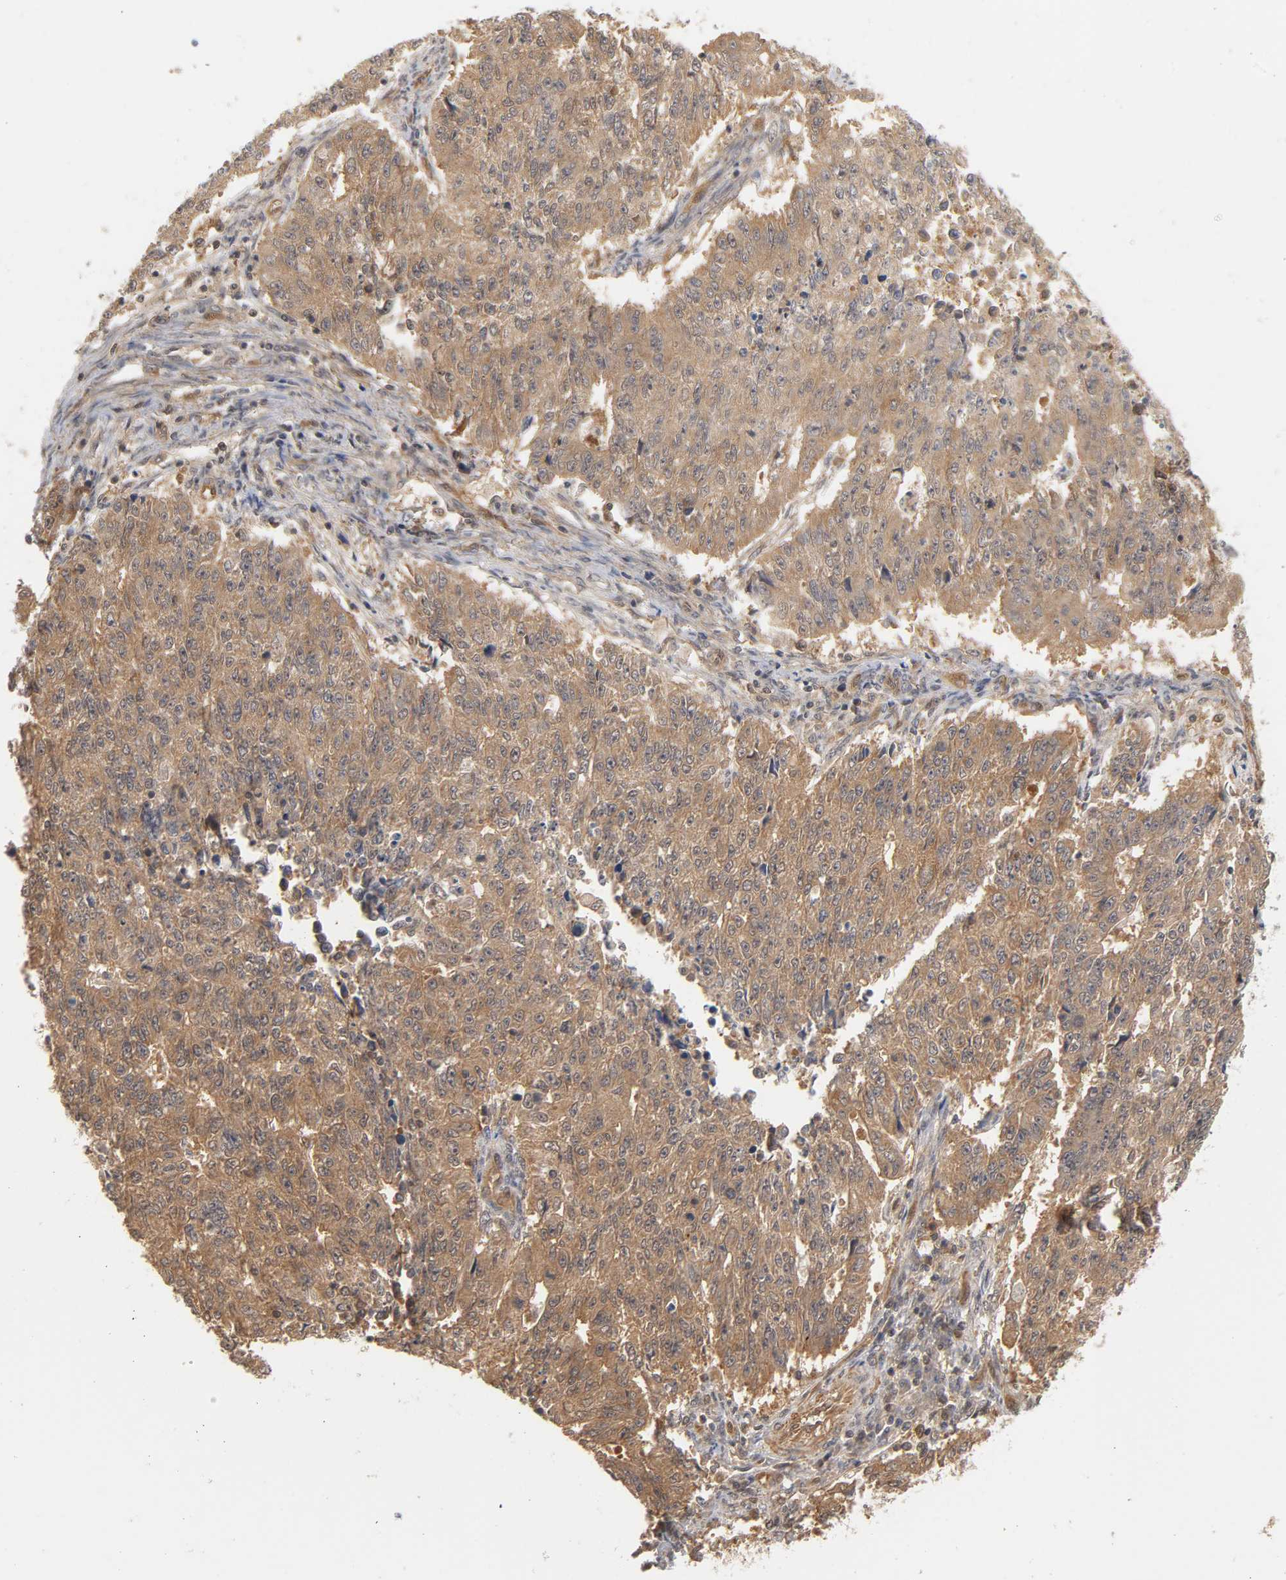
{"staining": {"intensity": "moderate", "quantity": ">75%", "location": "cytoplasmic/membranous"}, "tissue": "endometrial cancer", "cell_type": "Tumor cells", "image_type": "cancer", "snomed": [{"axis": "morphology", "description": "Adenocarcinoma, NOS"}, {"axis": "topography", "description": "Endometrium"}], "caption": "Protein expression analysis of endometrial cancer (adenocarcinoma) reveals moderate cytoplasmic/membranous staining in approximately >75% of tumor cells.", "gene": "CDC37", "patient": {"sex": "female", "age": 42}}